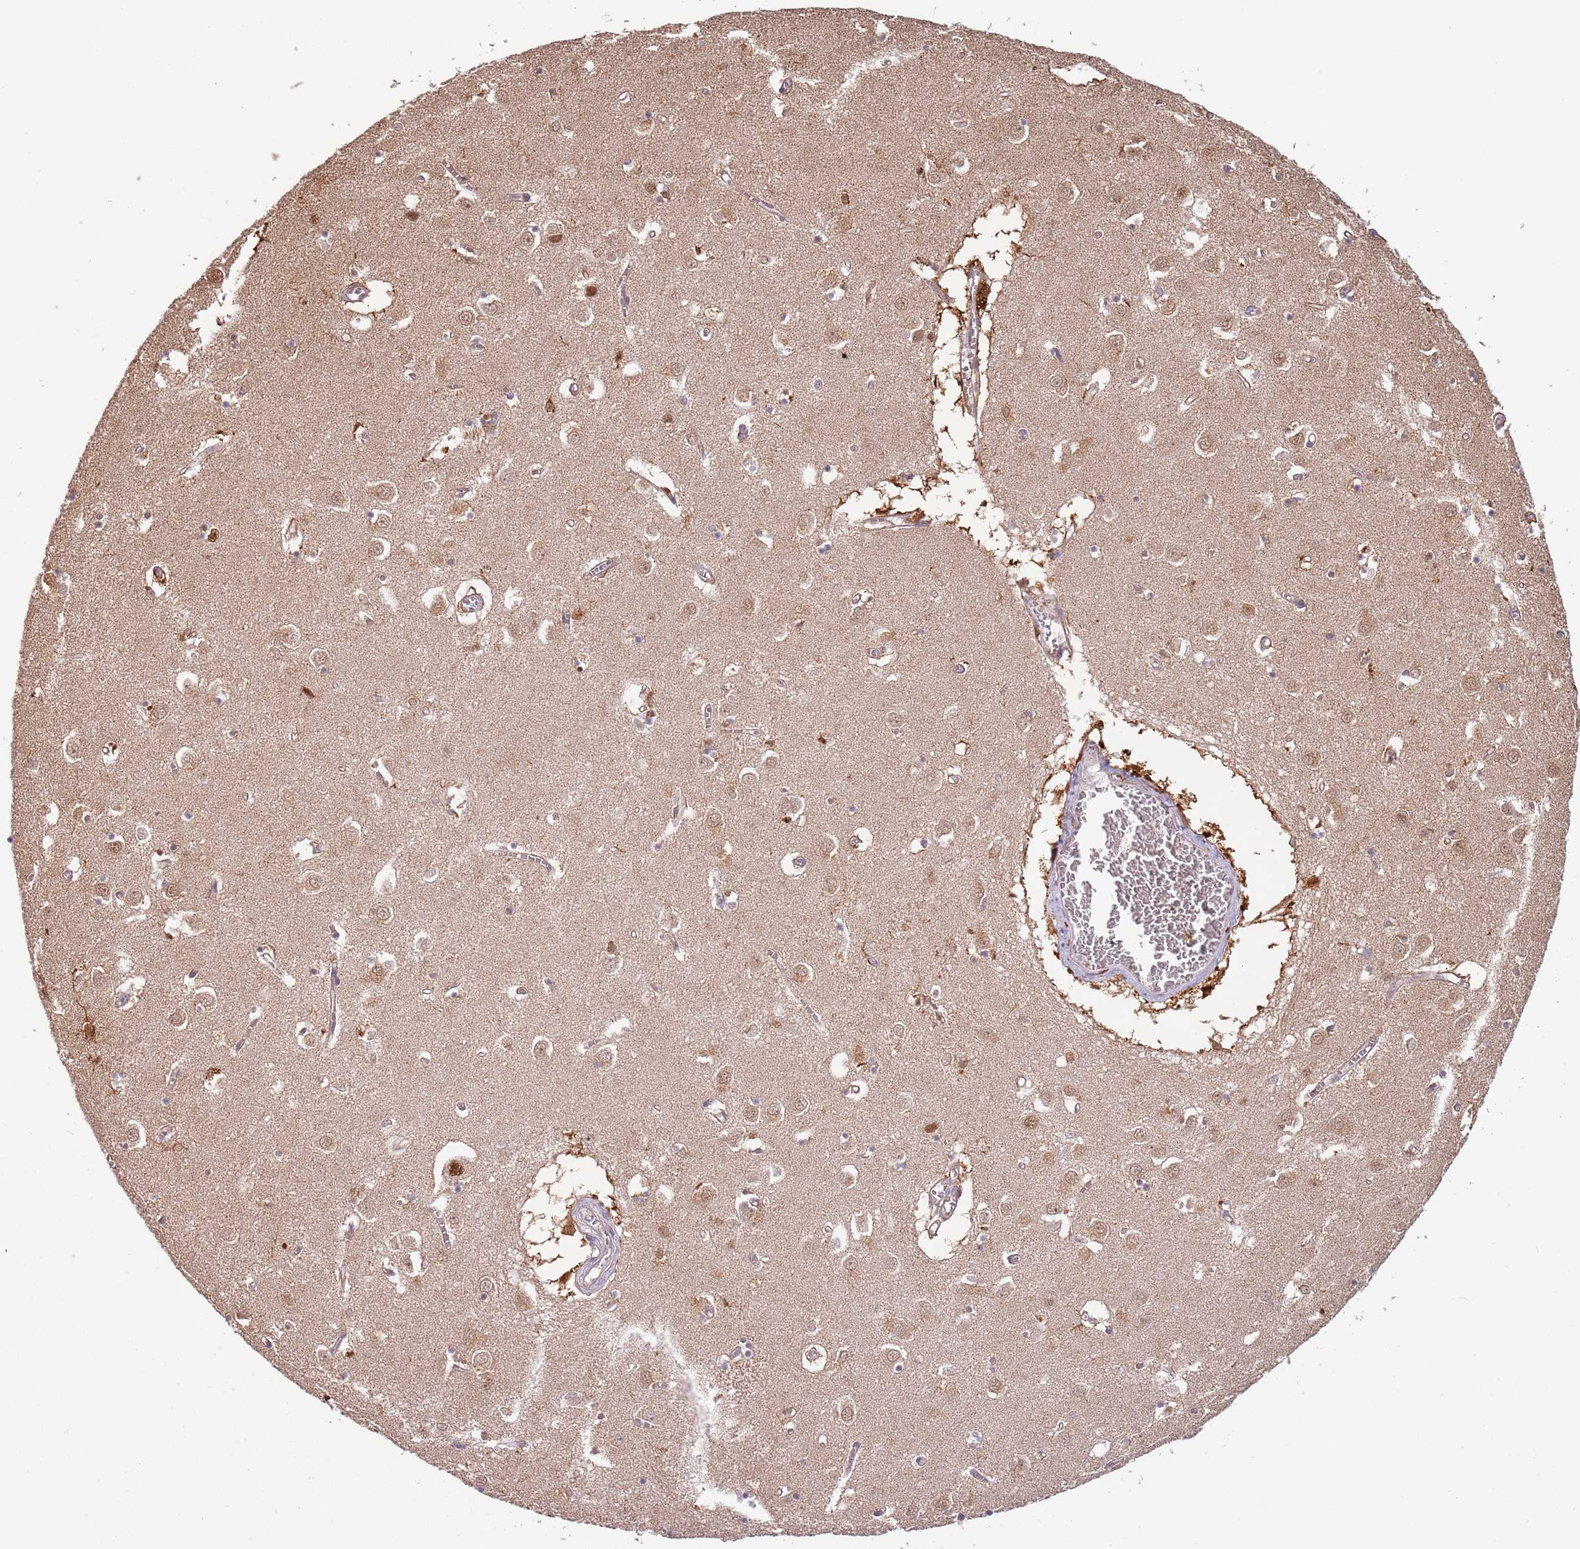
{"staining": {"intensity": "moderate", "quantity": "25%-75%", "location": "nuclear"}, "tissue": "caudate", "cell_type": "Glial cells", "image_type": "normal", "snomed": [{"axis": "morphology", "description": "Normal tissue, NOS"}, {"axis": "topography", "description": "Lateral ventricle wall"}], "caption": "DAB (3,3'-diaminobenzidine) immunohistochemical staining of normal caudate displays moderate nuclear protein staining in approximately 25%-75% of glial cells.", "gene": "PLSCR5", "patient": {"sex": "male", "age": 70}}